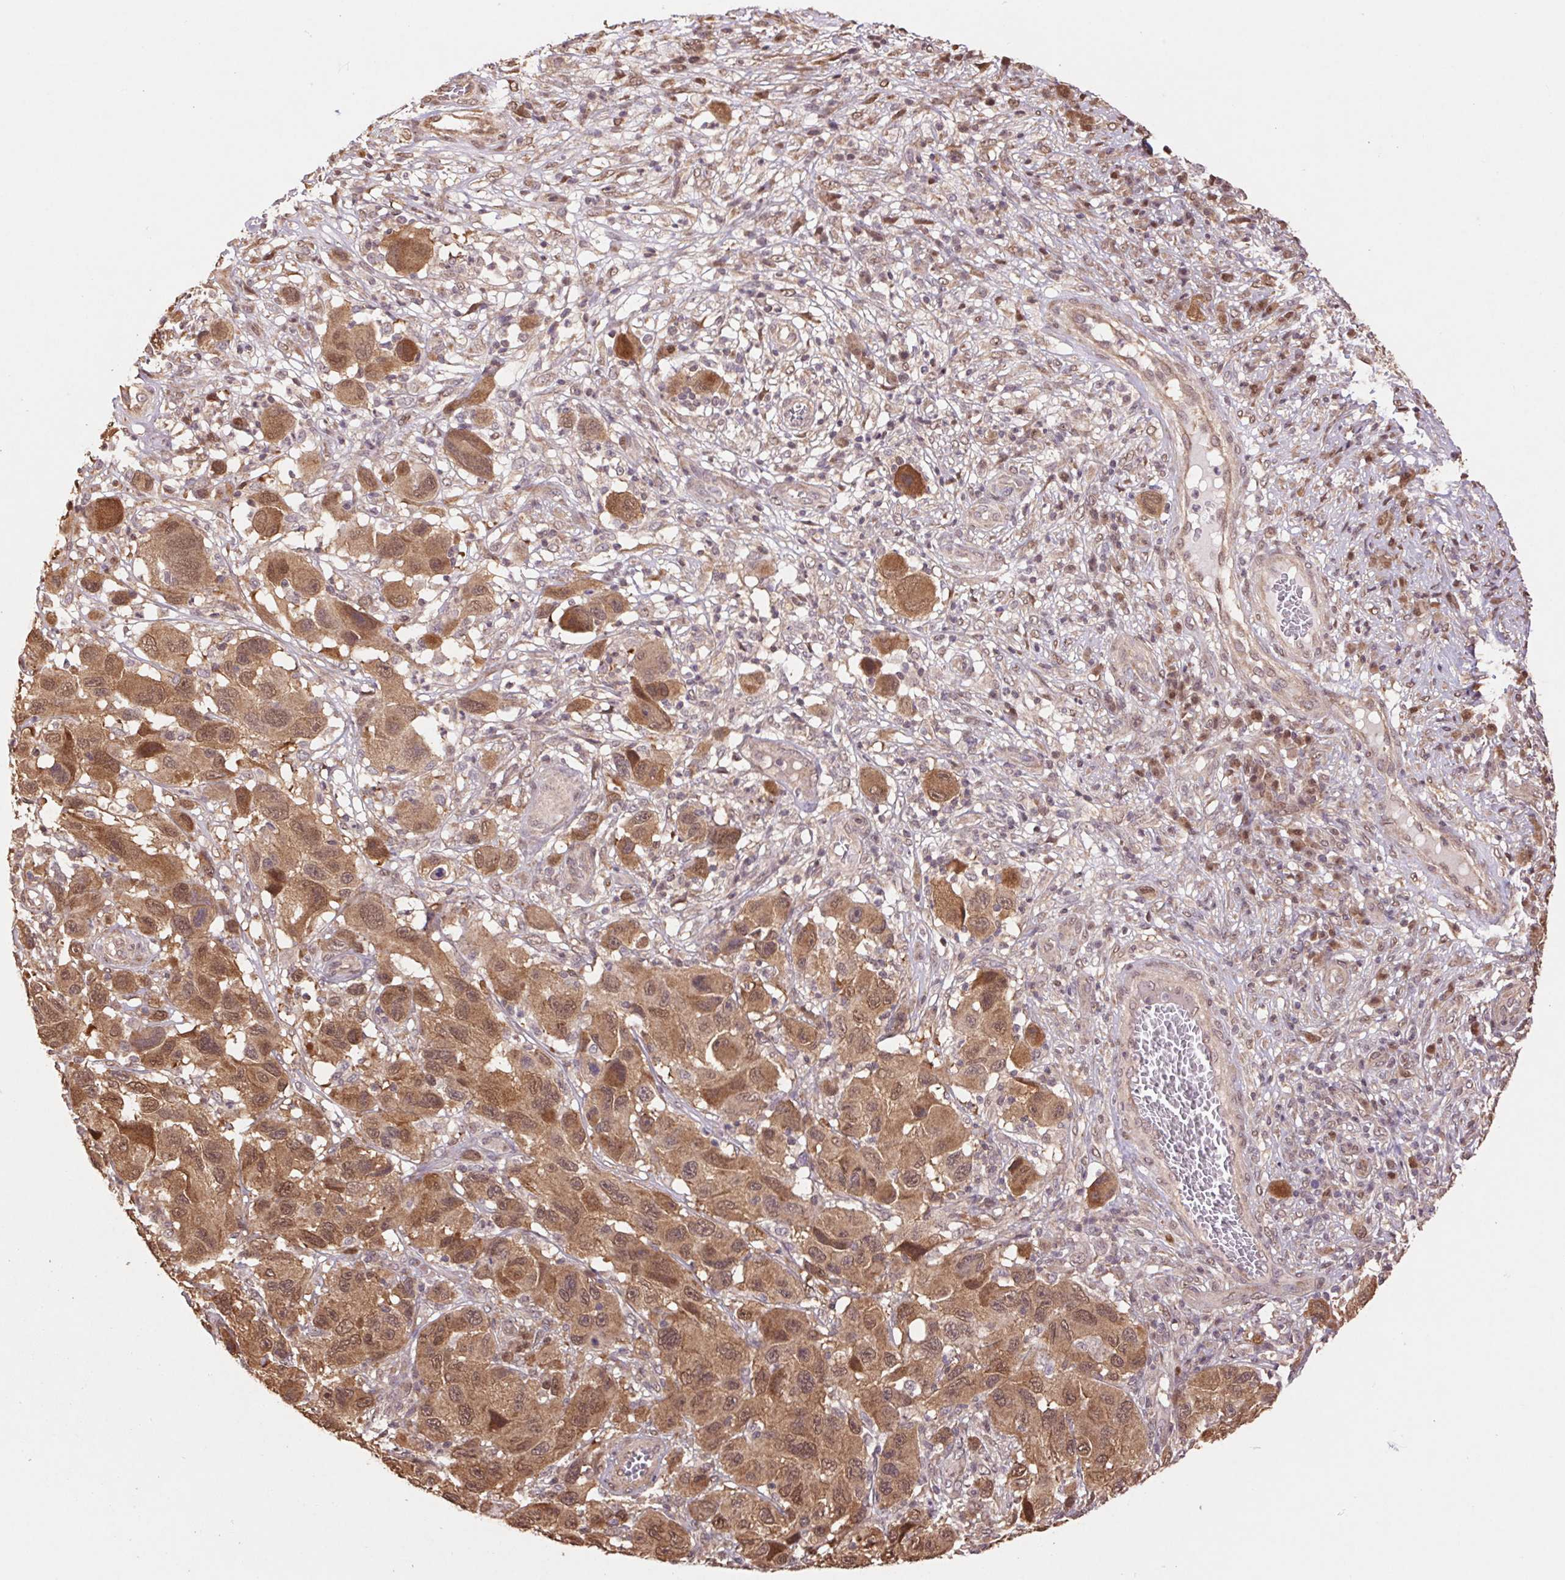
{"staining": {"intensity": "moderate", "quantity": ">75%", "location": "cytoplasmic/membranous,nuclear"}, "tissue": "melanoma", "cell_type": "Tumor cells", "image_type": "cancer", "snomed": [{"axis": "morphology", "description": "Malignant melanoma, NOS"}, {"axis": "topography", "description": "Skin"}], "caption": "A micrograph showing moderate cytoplasmic/membranous and nuclear staining in about >75% of tumor cells in melanoma, as visualized by brown immunohistochemical staining.", "gene": "CUTA", "patient": {"sex": "male", "age": 53}}